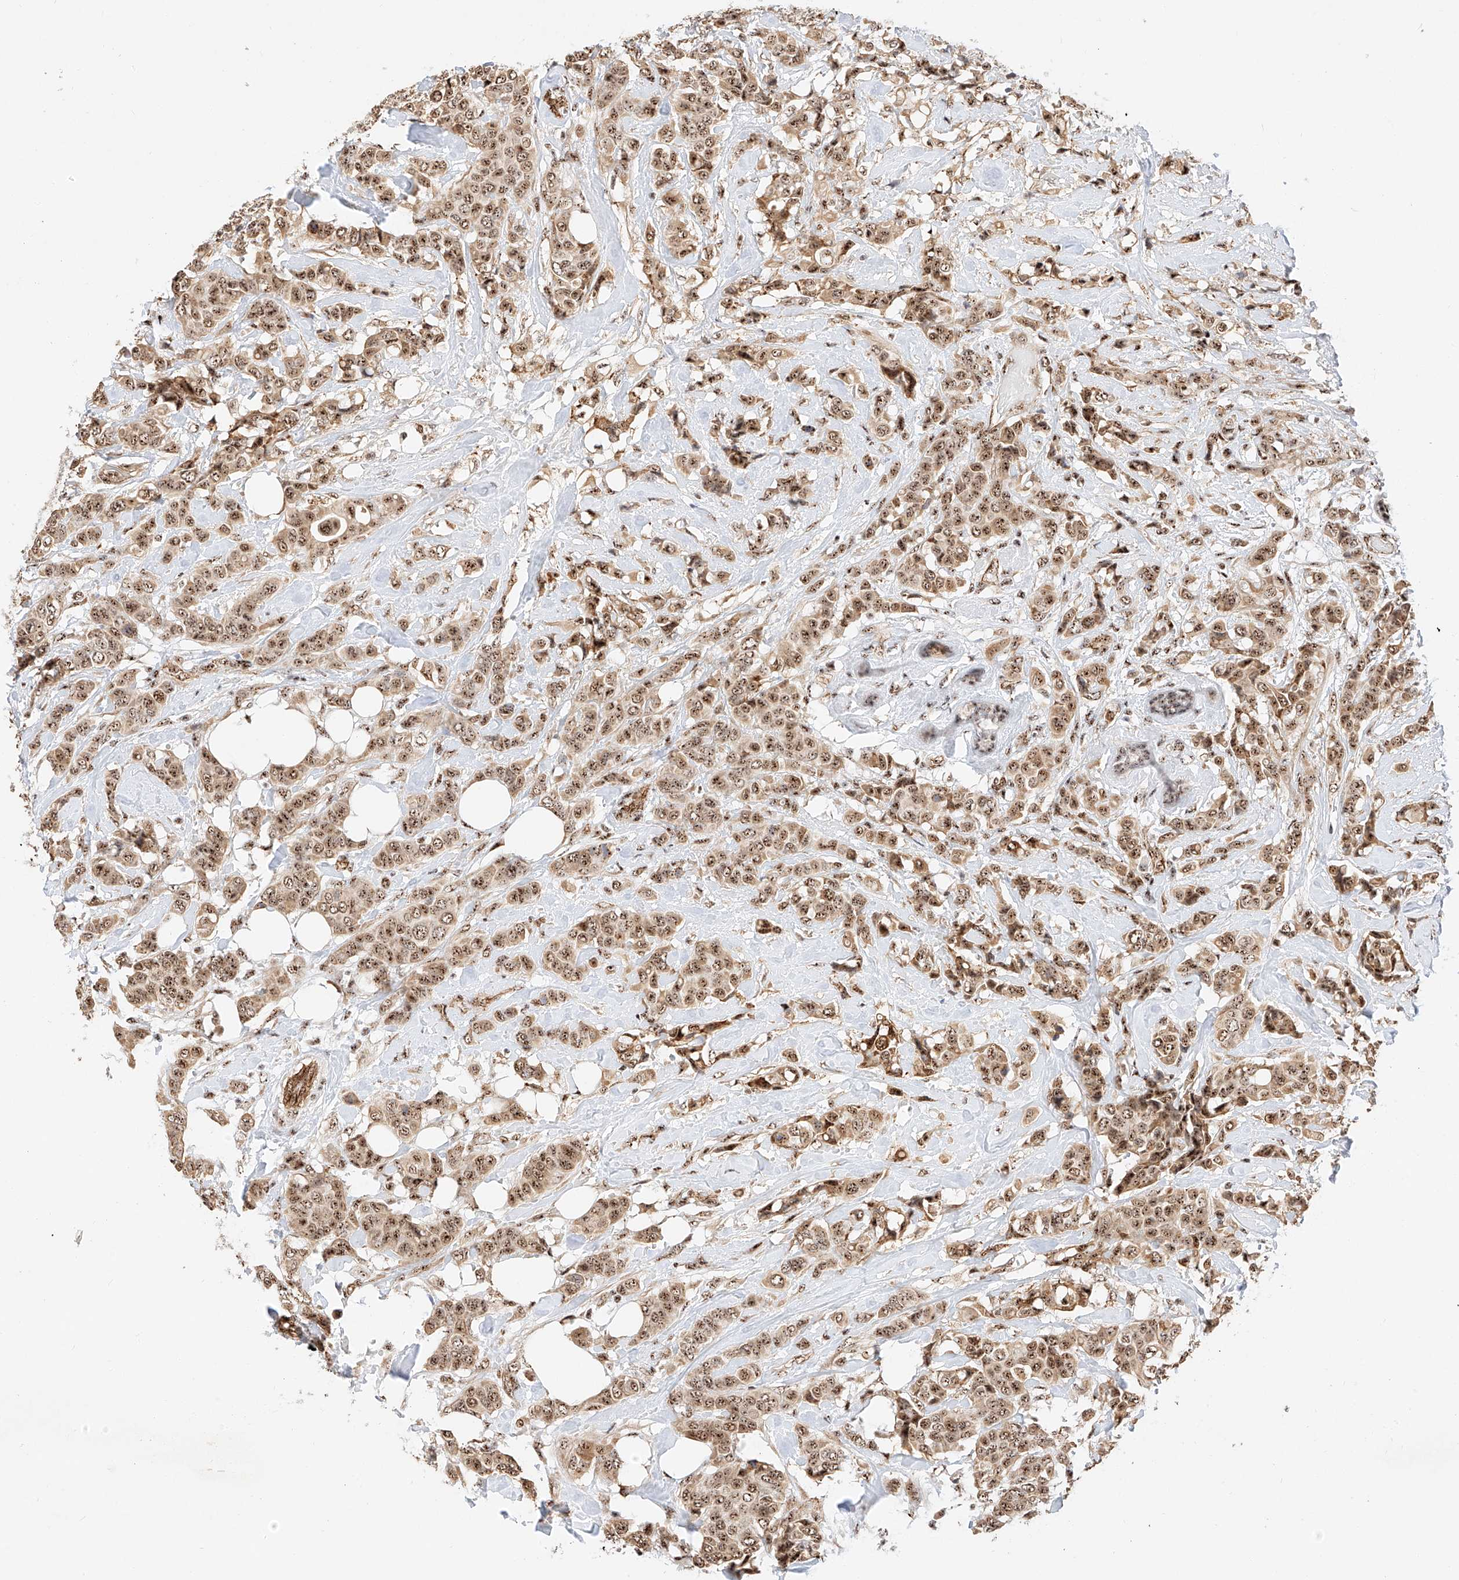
{"staining": {"intensity": "moderate", "quantity": ">75%", "location": "cytoplasmic/membranous,nuclear"}, "tissue": "breast cancer", "cell_type": "Tumor cells", "image_type": "cancer", "snomed": [{"axis": "morphology", "description": "Lobular carcinoma"}, {"axis": "topography", "description": "Breast"}], "caption": "Tumor cells display moderate cytoplasmic/membranous and nuclear positivity in approximately >75% of cells in breast lobular carcinoma. The staining was performed using DAB, with brown indicating positive protein expression. Nuclei are stained blue with hematoxylin.", "gene": "ATXN7L2", "patient": {"sex": "female", "age": 51}}